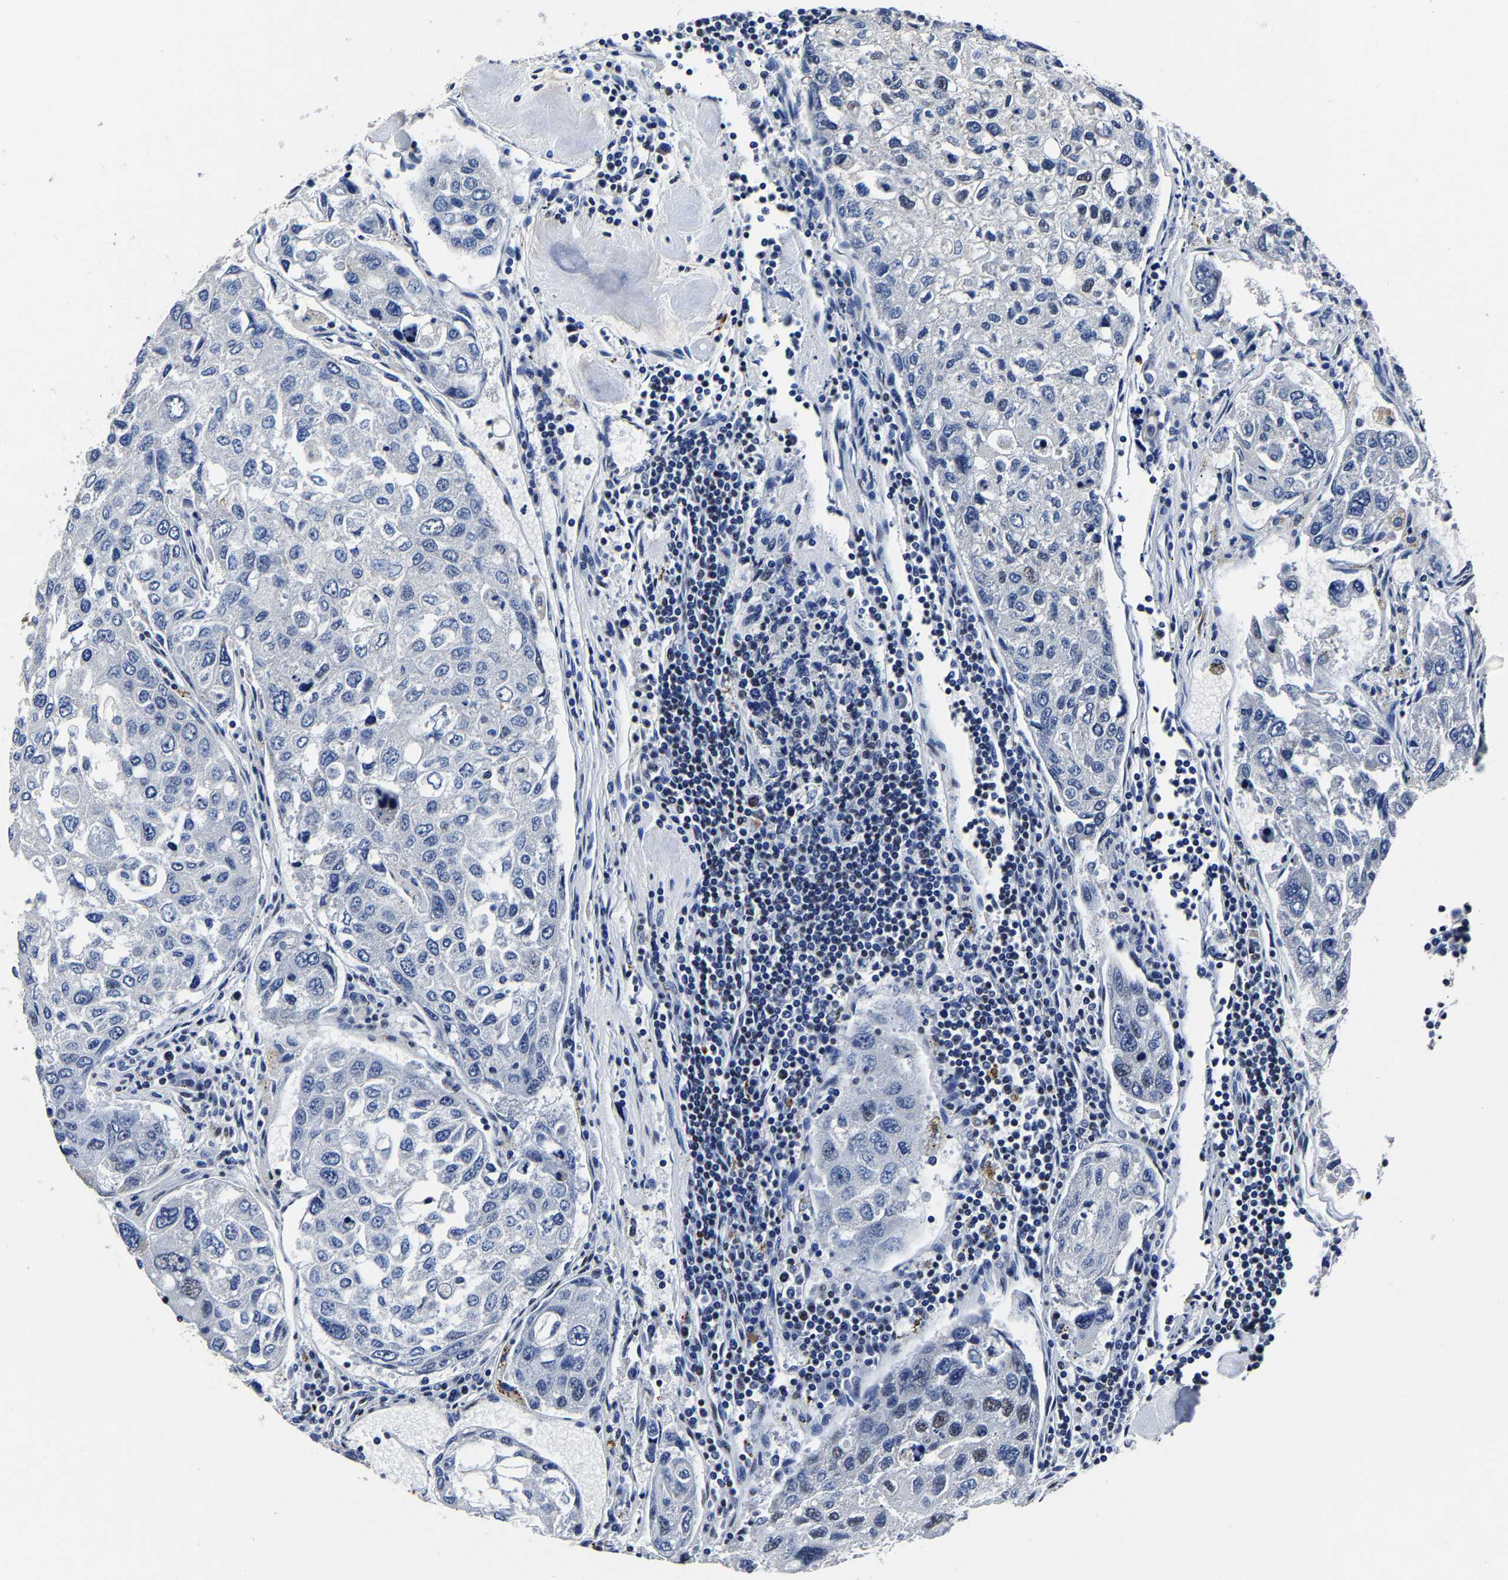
{"staining": {"intensity": "negative", "quantity": "none", "location": "none"}, "tissue": "urothelial cancer", "cell_type": "Tumor cells", "image_type": "cancer", "snomed": [{"axis": "morphology", "description": "Urothelial carcinoma, High grade"}, {"axis": "topography", "description": "Lymph node"}, {"axis": "topography", "description": "Urinary bladder"}], "caption": "High magnification brightfield microscopy of high-grade urothelial carcinoma stained with DAB (brown) and counterstained with hematoxylin (blue): tumor cells show no significant expression.", "gene": "RBM45", "patient": {"sex": "male", "age": 51}}